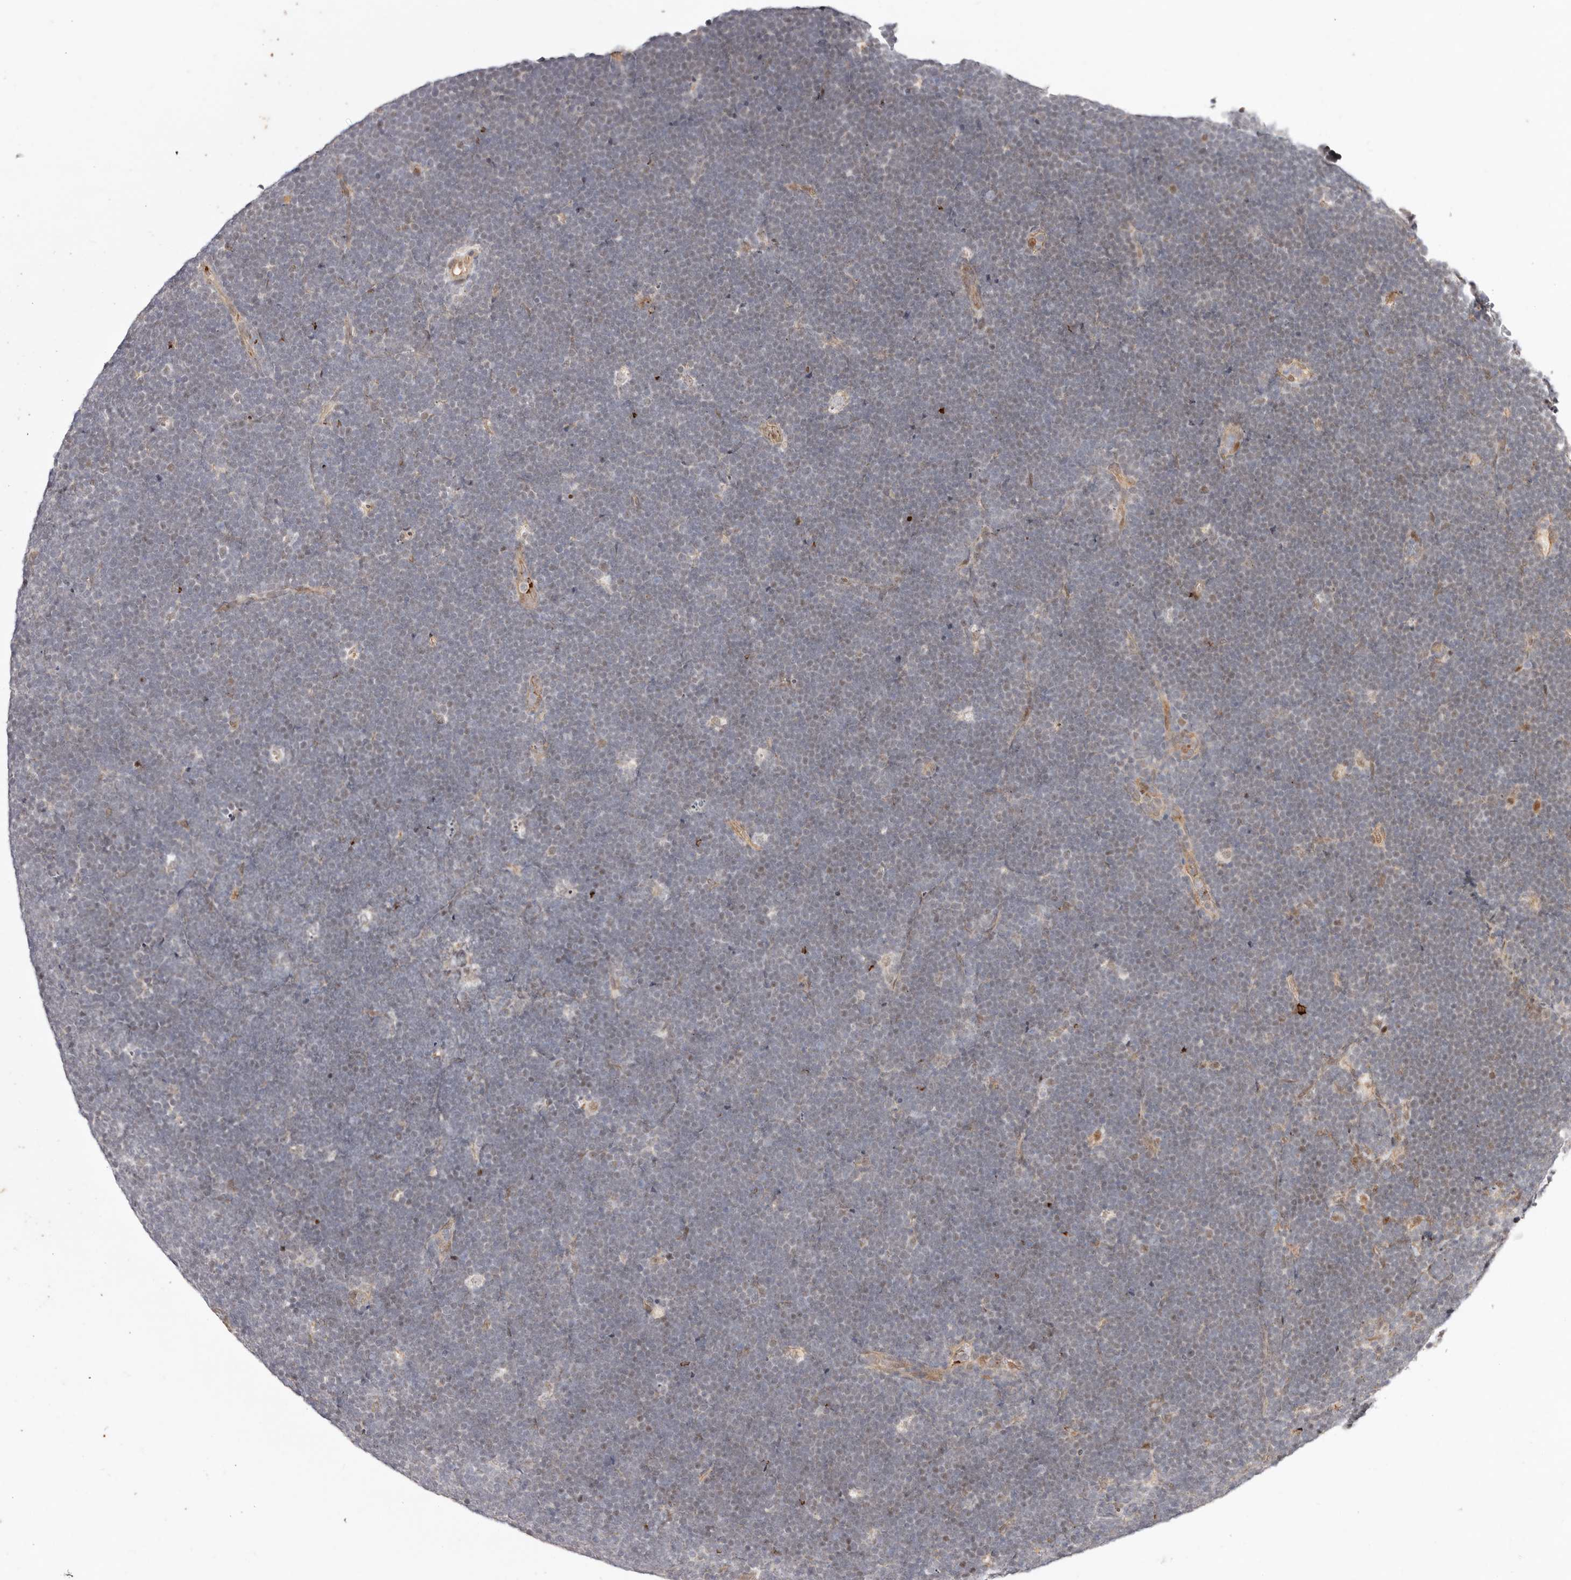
{"staining": {"intensity": "negative", "quantity": "none", "location": "none"}, "tissue": "lymphoma", "cell_type": "Tumor cells", "image_type": "cancer", "snomed": [{"axis": "morphology", "description": "Malignant lymphoma, non-Hodgkin's type, High grade"}, {"axis": "topography", "description": "Lymph node"}], "caption": "High magnification brightfield microscopy of high-grade malignant lymphoma, non-Hodgkin's type stained with DAB (brown) and counterstained with hematoxylin (blue): tumor cells show no significant staining.", "gene": "WRN", "patient": {"sex": "male", "age": 13}}